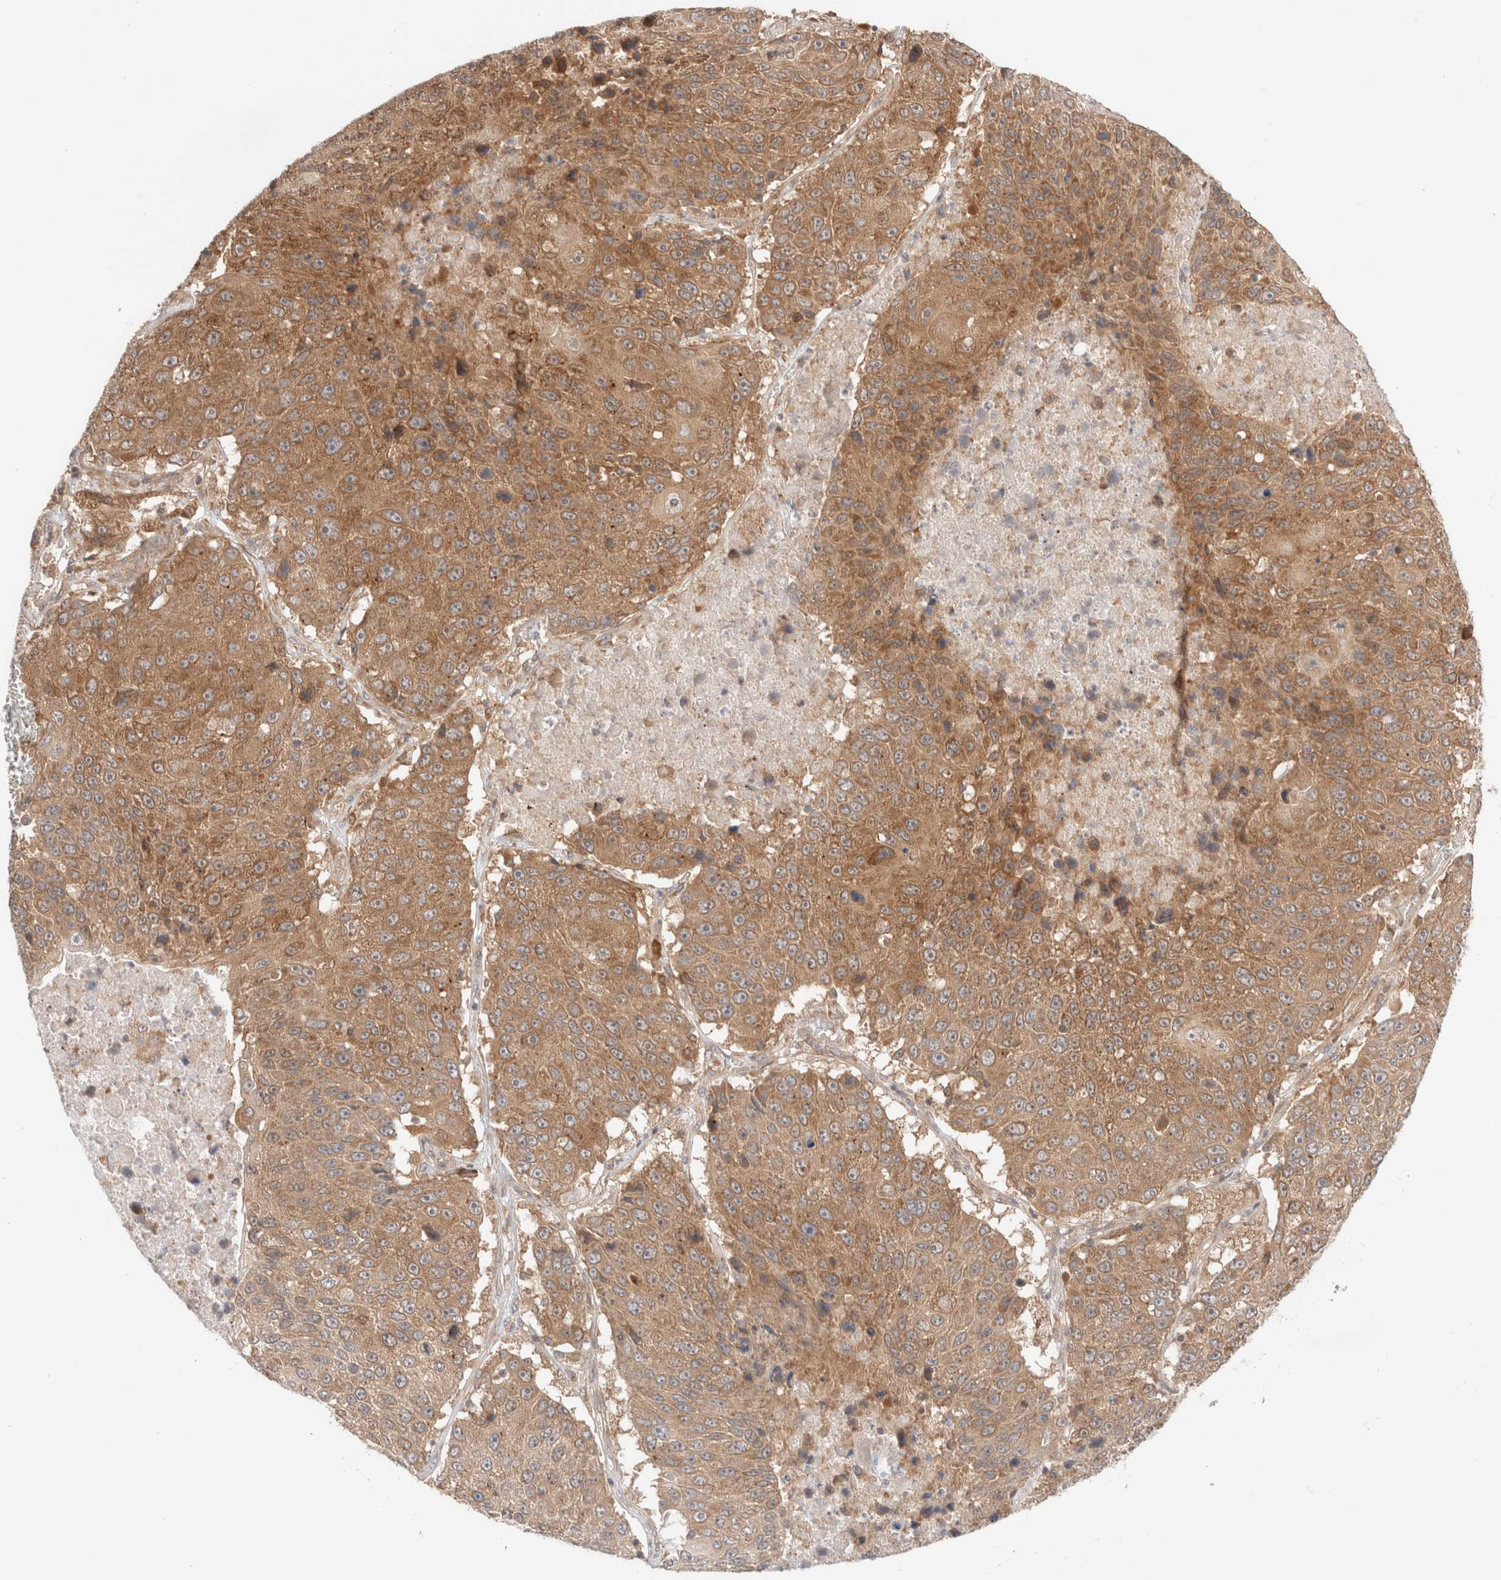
{"staining": {"intensity": "moderate", "quantity": ">75%", "location": "cytoplasmic/membranous"}, "tissue": "lung cancer", "cell_type": "Tumor cells", "image_type": "cancer", "snomed": [{"axis": "morphology", "description": "Squamous cell carcinoma, NOS"}, {"axis": "topography", "description": "Lung"}], "caption": "Lung cancer was stained to show a protein in brown. There is medium levels of moderate cytoplasmic/membranous positivity in about >75% of tumor cells.", "gene": "XKR4", "patient": {"sex": "male", "age": 61}}